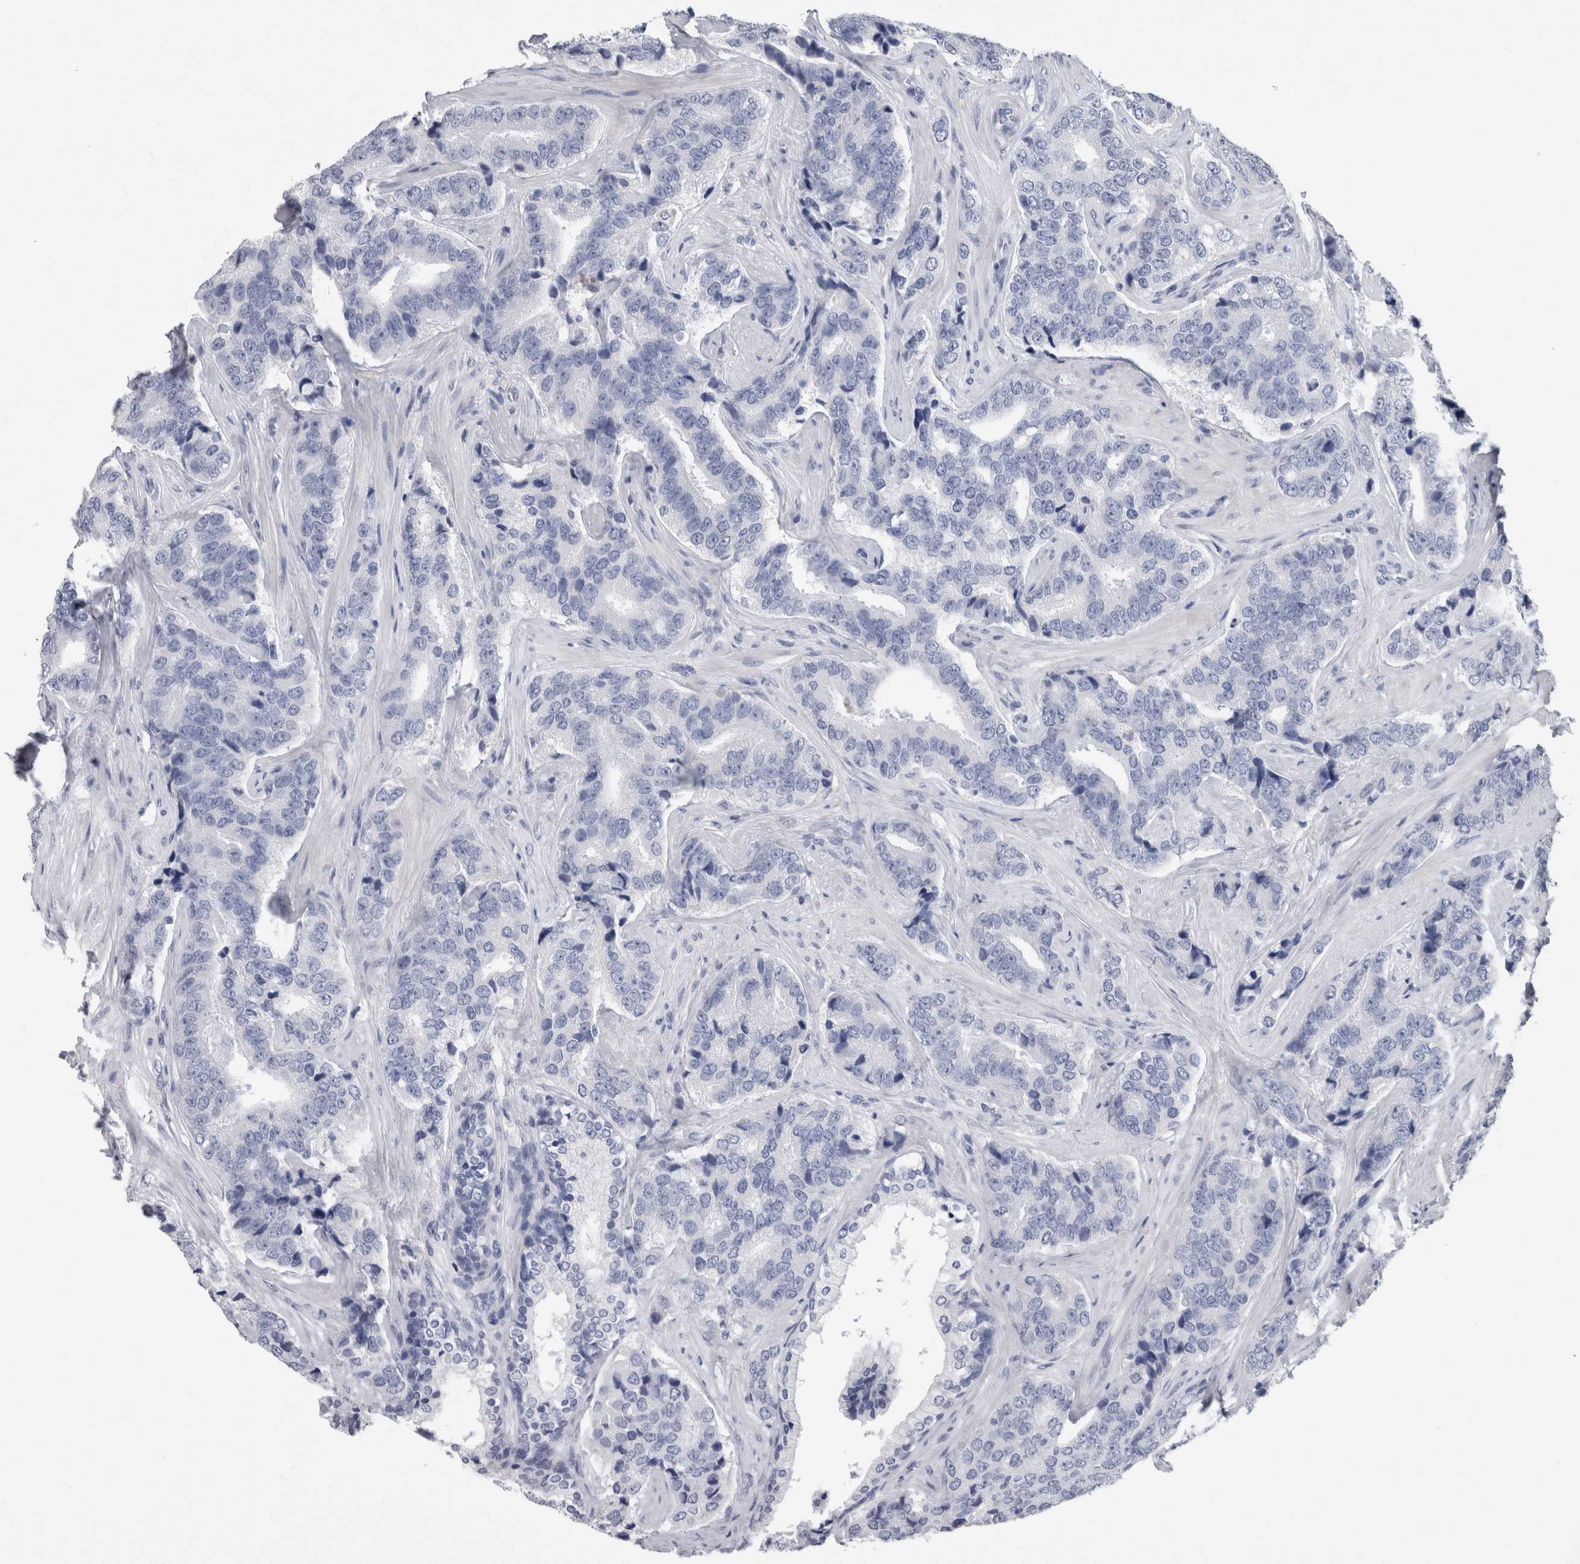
{"staining": {"intensity": "negative", "quantity": "none", "location": "none"}, "tissue": "prostate cancer", "cell_type": "Tumor cells", "image_type": "cancer", "snomed": [{"axis": "morphology", "description": "Adenocarcinoma, High grade"}, {"axis": "topography", "description": "Prostate"}], "caption": "Immunohistochemical staining of prostate cancer (adenocarcinoma (high-grade)) displays no significant positivity in tumor cells.", "gene": "CA8", "patient": {"sex": "male", "age": 60}}